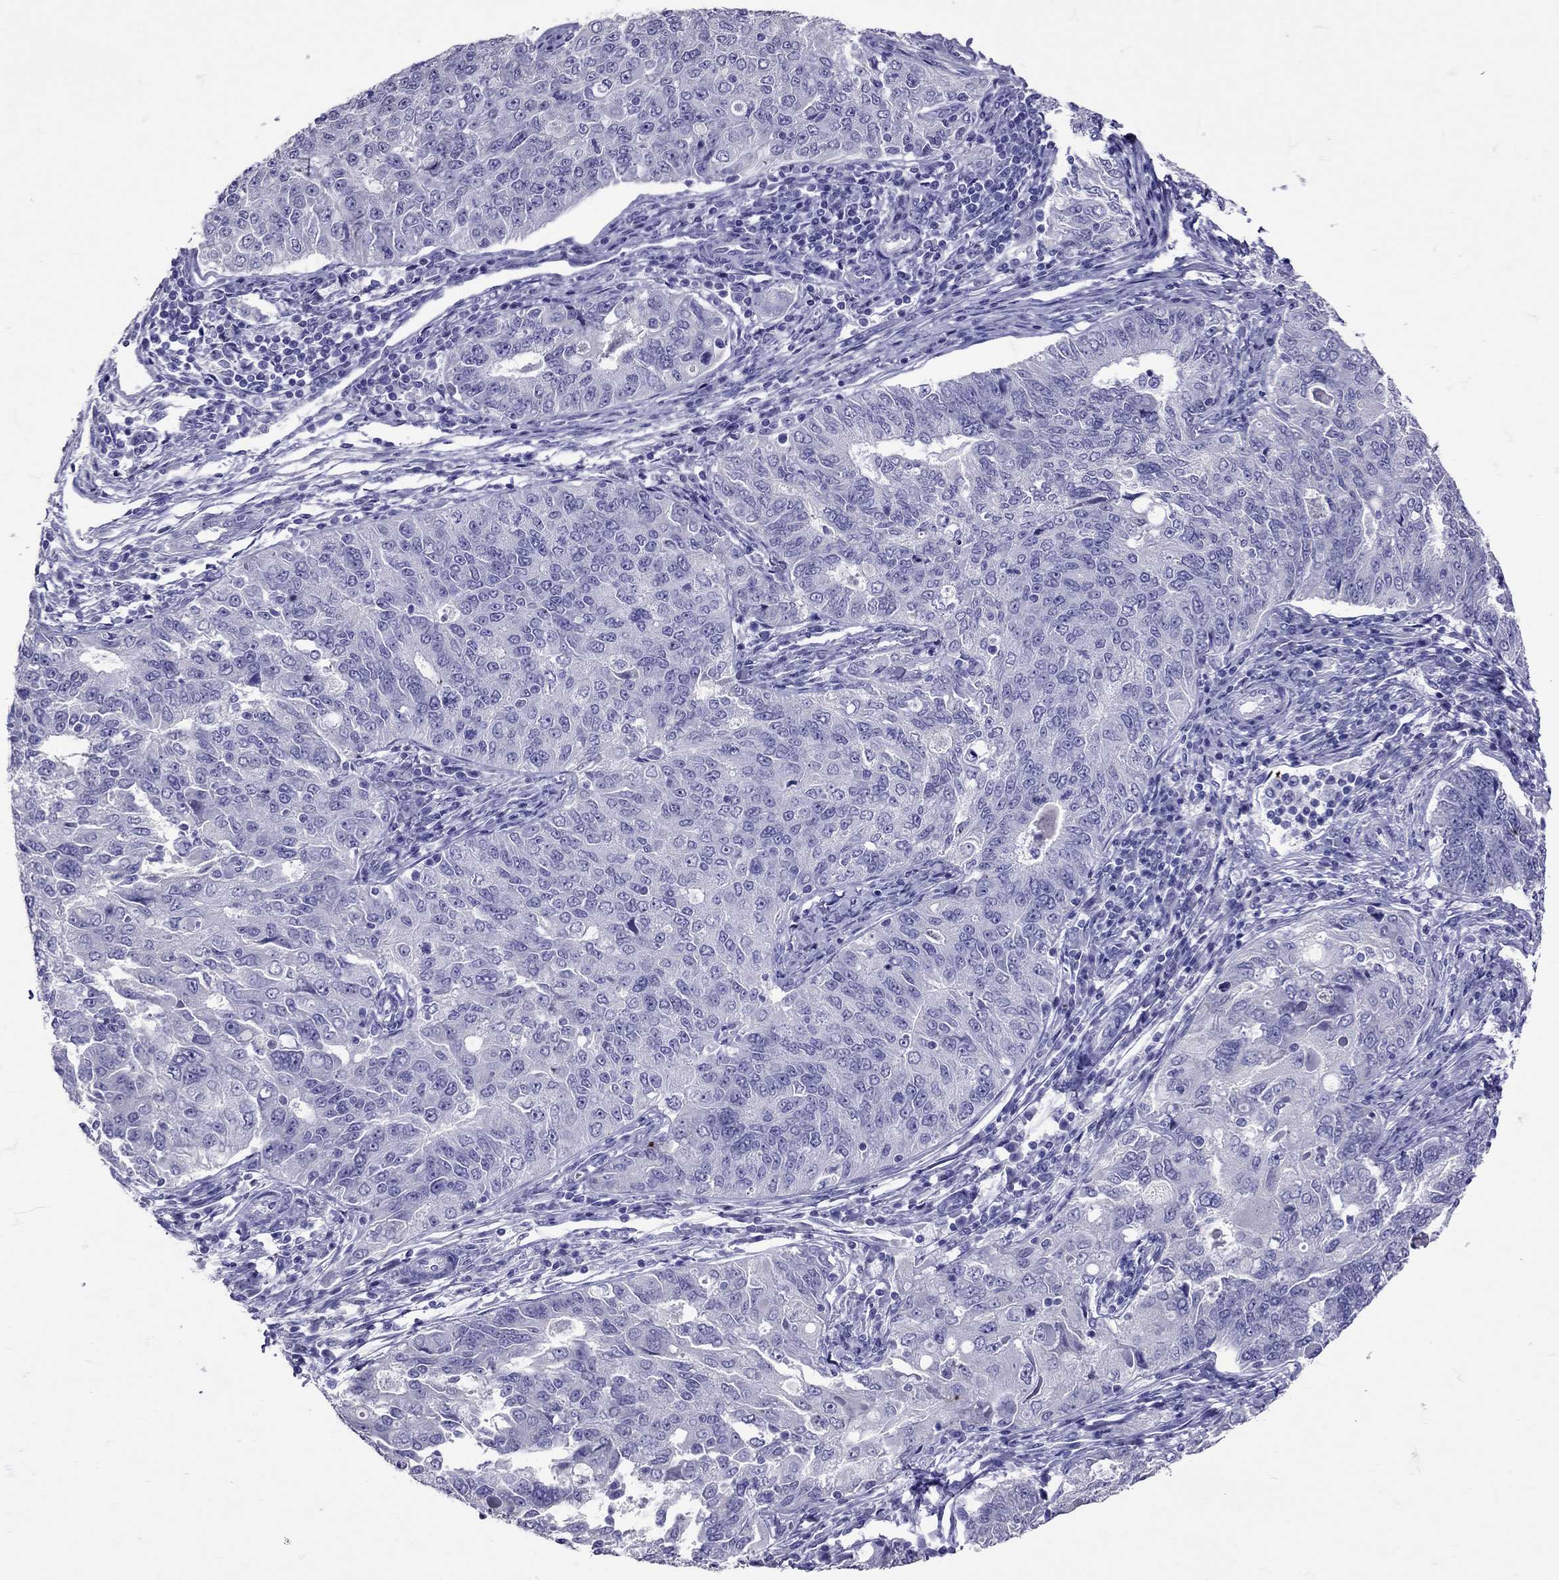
{"staining": {"intensity": "negative", "quantity": "none", "location": "none"}, "tissue": "endometrial cancer", "cell_type": "Tumor cells", "image_type": "cancer", "snomed": [{"axis": "morphology", "description": "Adenocarcinoma, NOS"}, {"axis": "topography", "description": "Endometrium"}], "caption": "There is no significant positivity in tumor cells of endometrial cancer.", "gene": "AVP", "patient": {"sex": "female", "age": 43}}